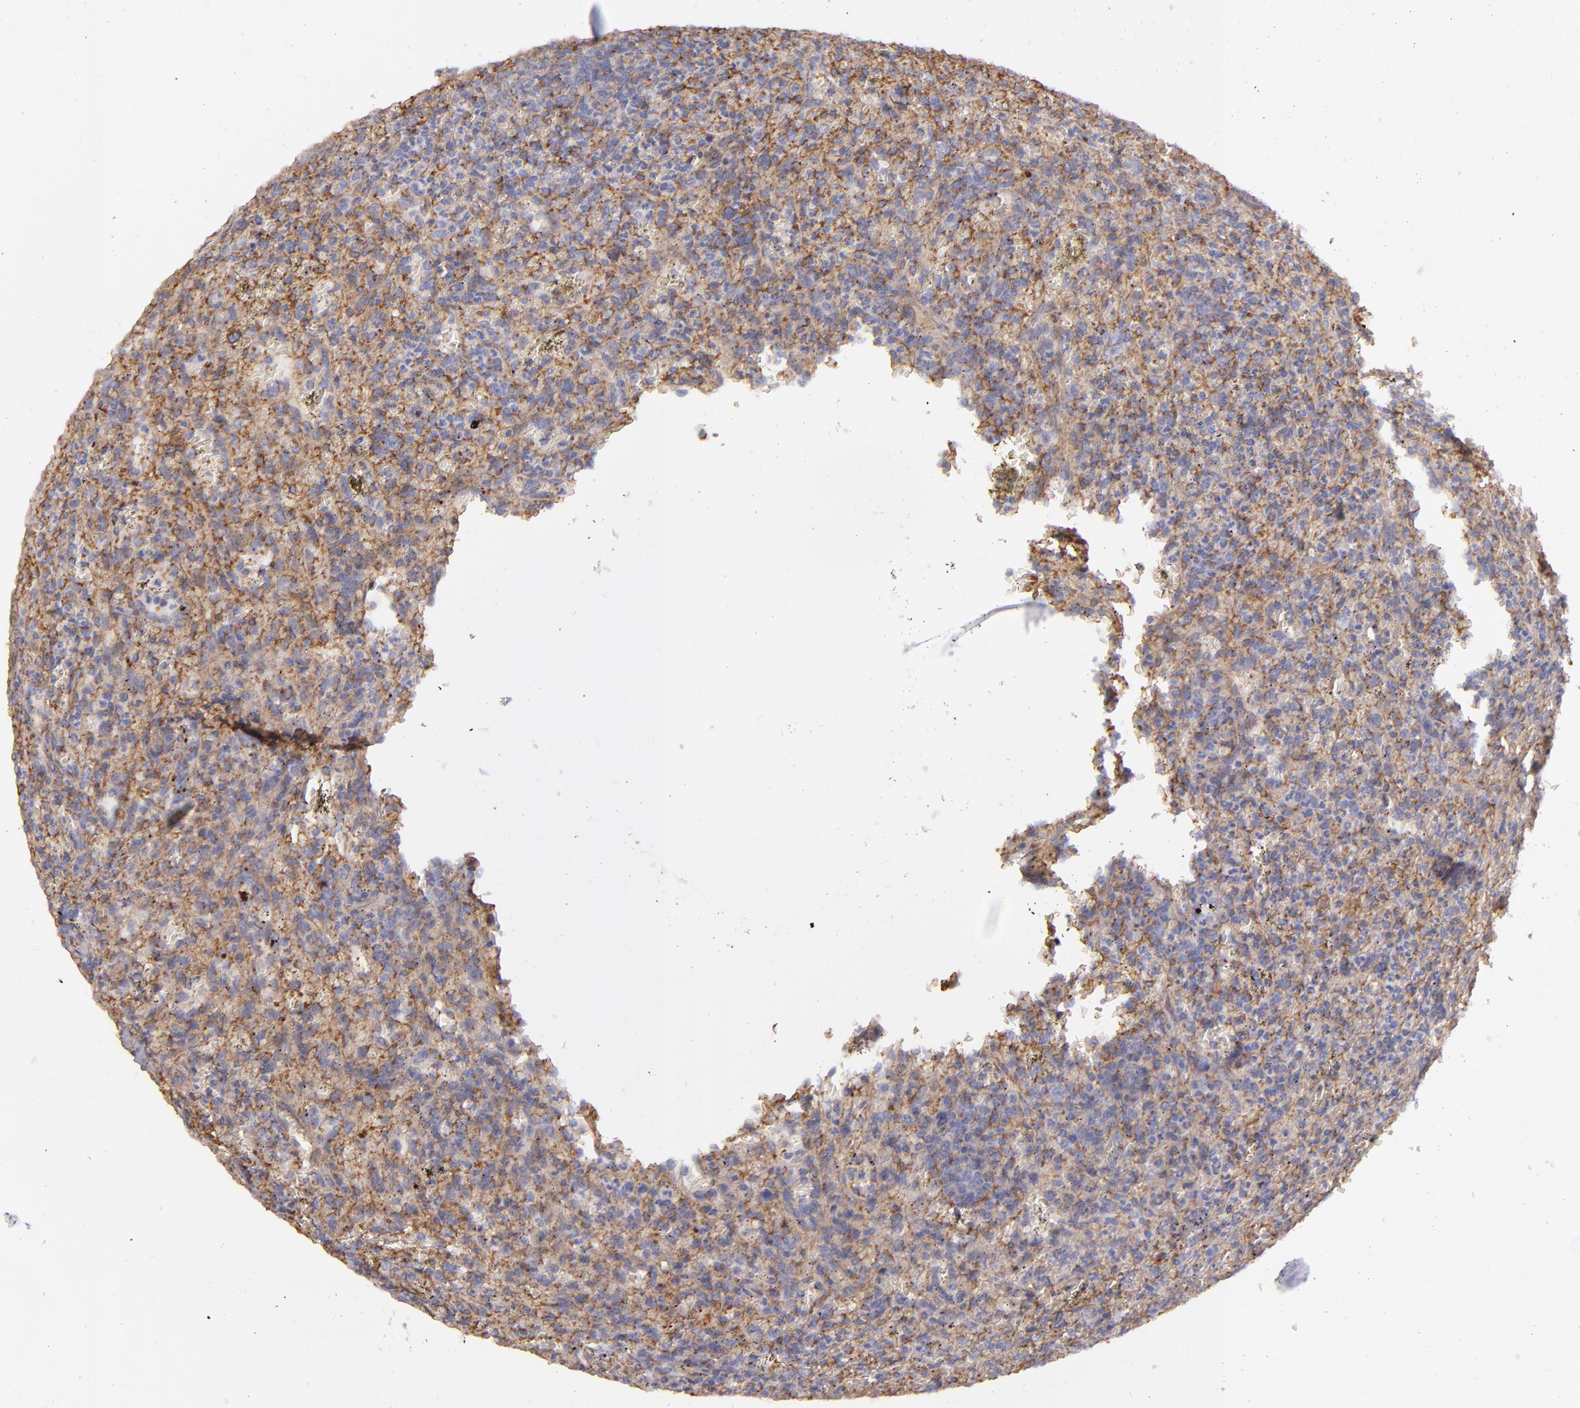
{"staining": {"intensity": "weak", "quantity": "25%-75%", "location": "cytoplasmic/membranous"}, "tissue": "lymphoma", "cell_type": "Tumor cells", "image_type": "cancer", "snomed": [{"axis": "morphology", "description": "Malignant lymphoma, non-Hodgkin's type, Low grade"}, {"axis": "topography", "description": "Spleen"}], "caption": "Human lymphoma stained with a protein marker demonstrates weak staining in tumor cells.", "gene": "CD151", "patient": {"sex": "female", "age": 64}}